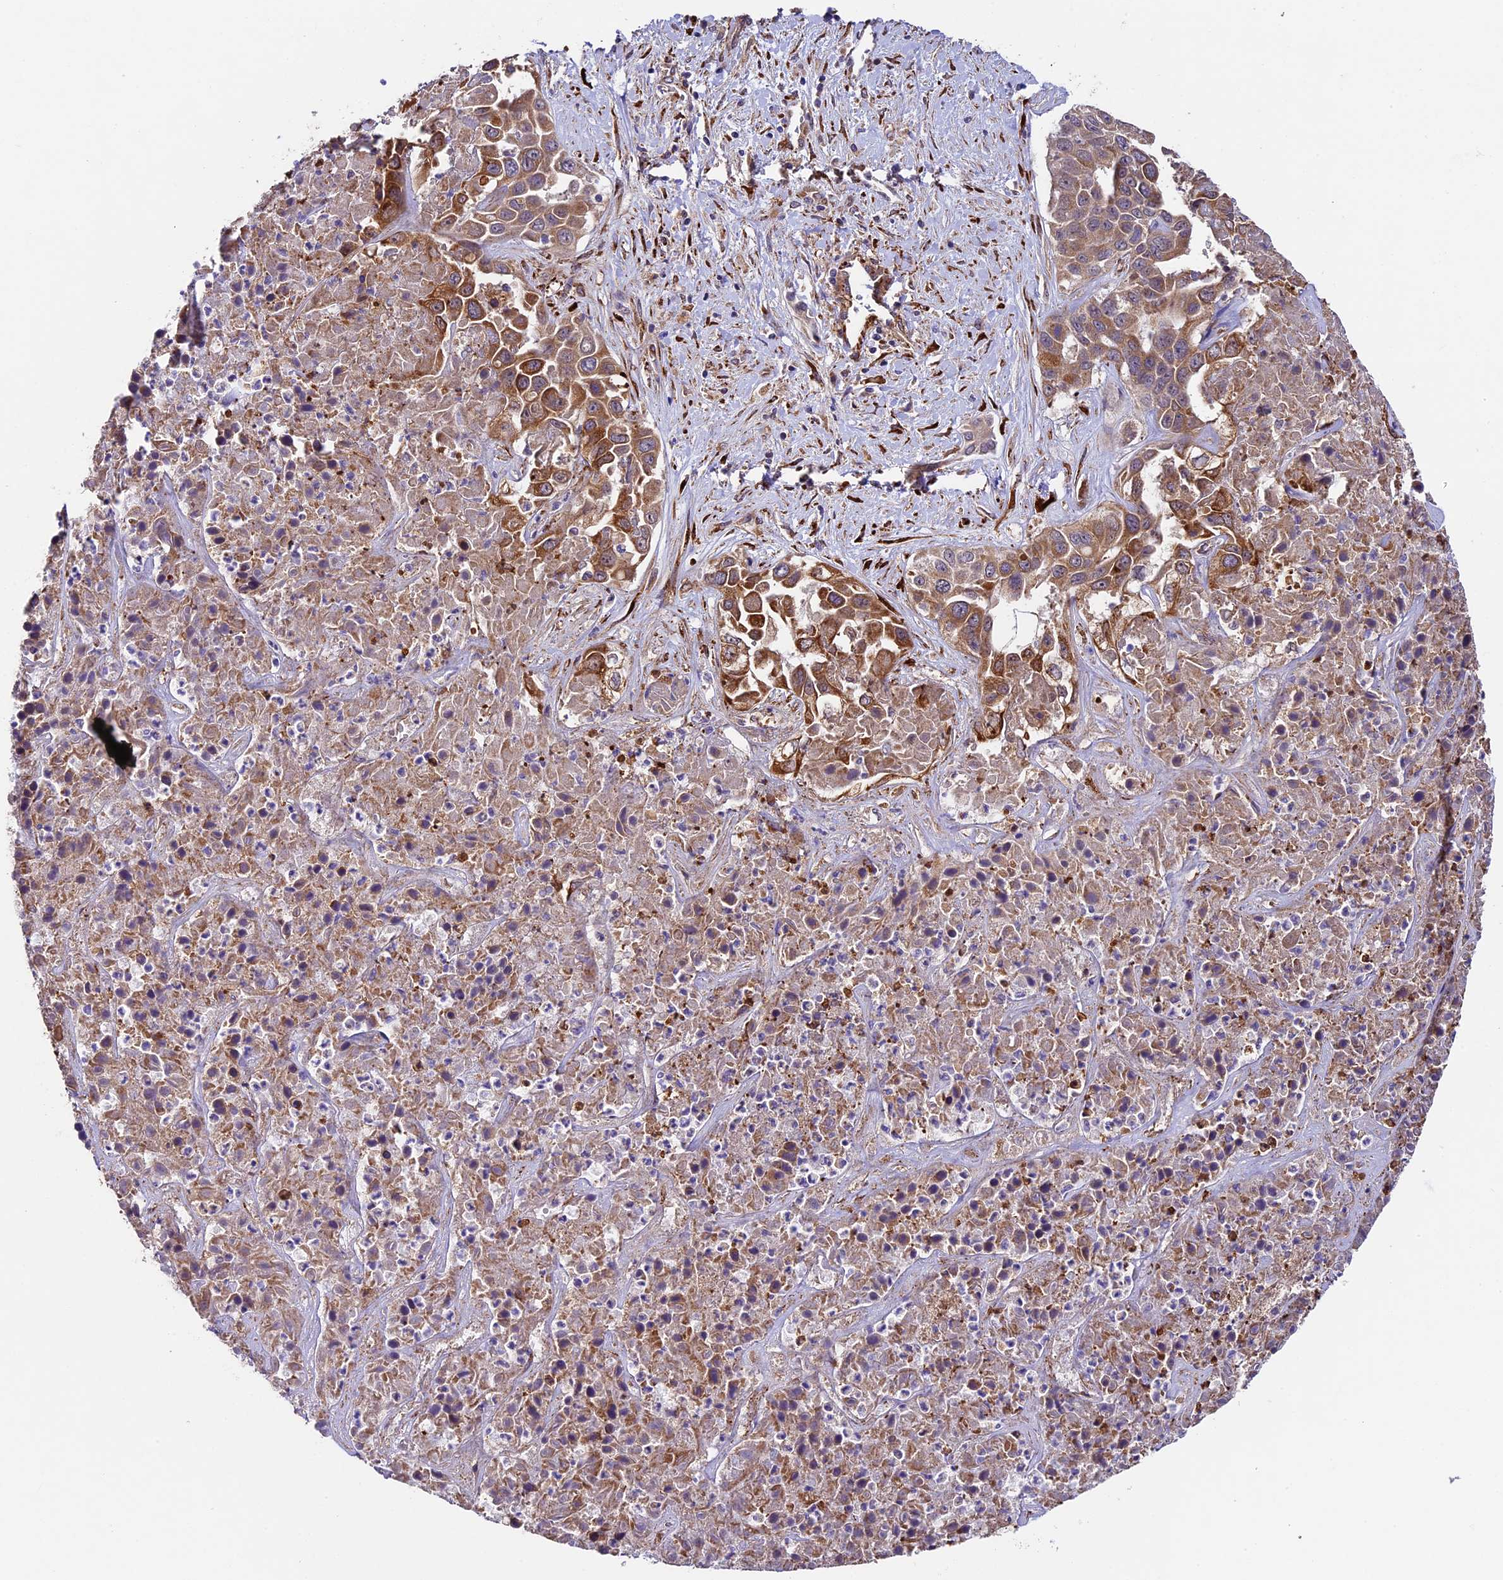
{"staining": {"intensity": "moderate", "quantity": ">75%", "location": "cytoplasmic/membranous"}, "tissue": "liver cancer", "cell_type": "Tumor cells", "image_type": "cancer", "snomed": [{"axis": "morphology", "description": "Cholangiocarcinoma"}, {"axis": "topography", "description": "Liver"}], "caption": "High-power microscopy captured an IHC histopathology image of liver cholangiocarcinoma, revealing moderate cytoplasmic/membranous positivity in approximately >75% of tumor cells.", "gene": "LSM7", "patient": {"sex": "female", "age": 52}}